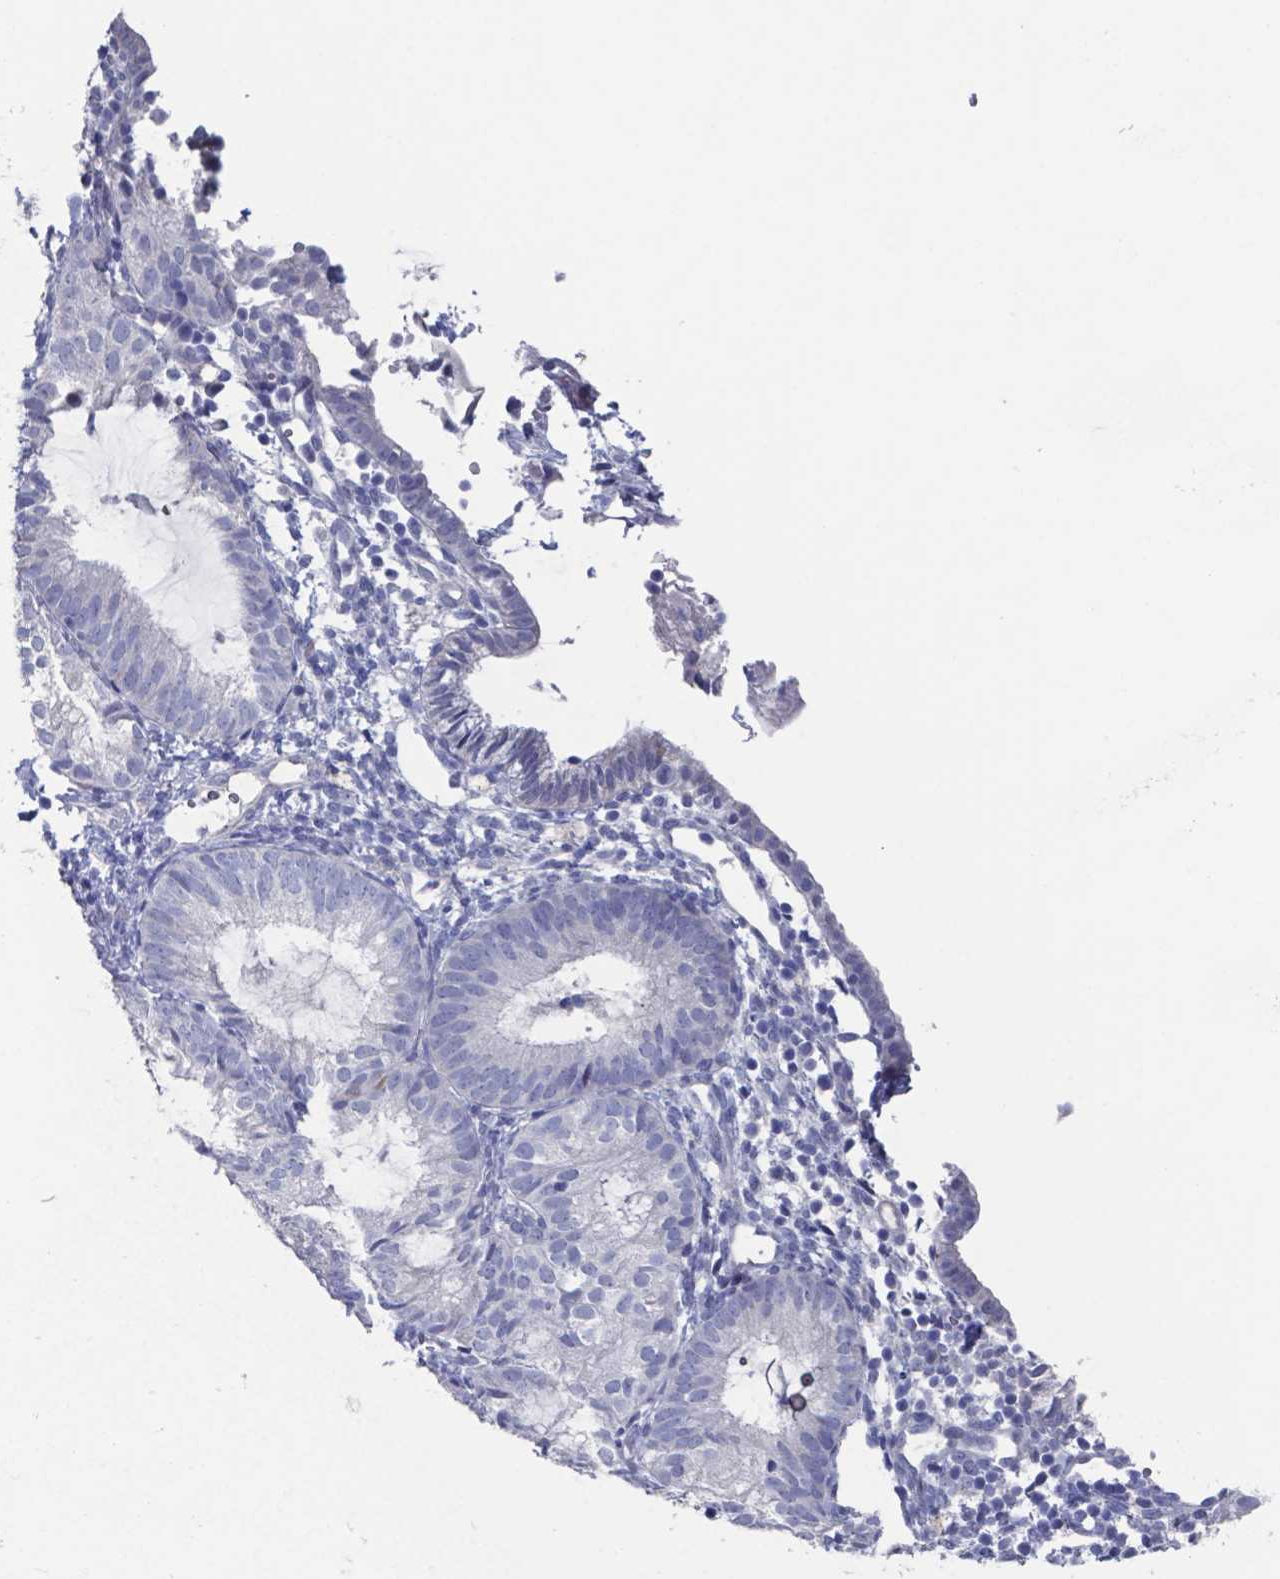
{"staining": {"intensity": "negative", "quantity": "none", "location": "none"}, "tissue": "endometrial cancer", "cell_type": "Tumor cells", "image_type": "cancer", "snomed": [{"axis": "morphology", "description": "Adenocarcinoma, NOS"}, {"axis": "topography", "description": "Endometrium"}], "caption": "A high-resolution histopathology image shows immunohistochemistry (IHC) staining of endometrial adenocarcinoma, which shows no significant staining in tumor cells.", "gene": "PLA2R1", "patient": {"sex": "female", "age": 81}}